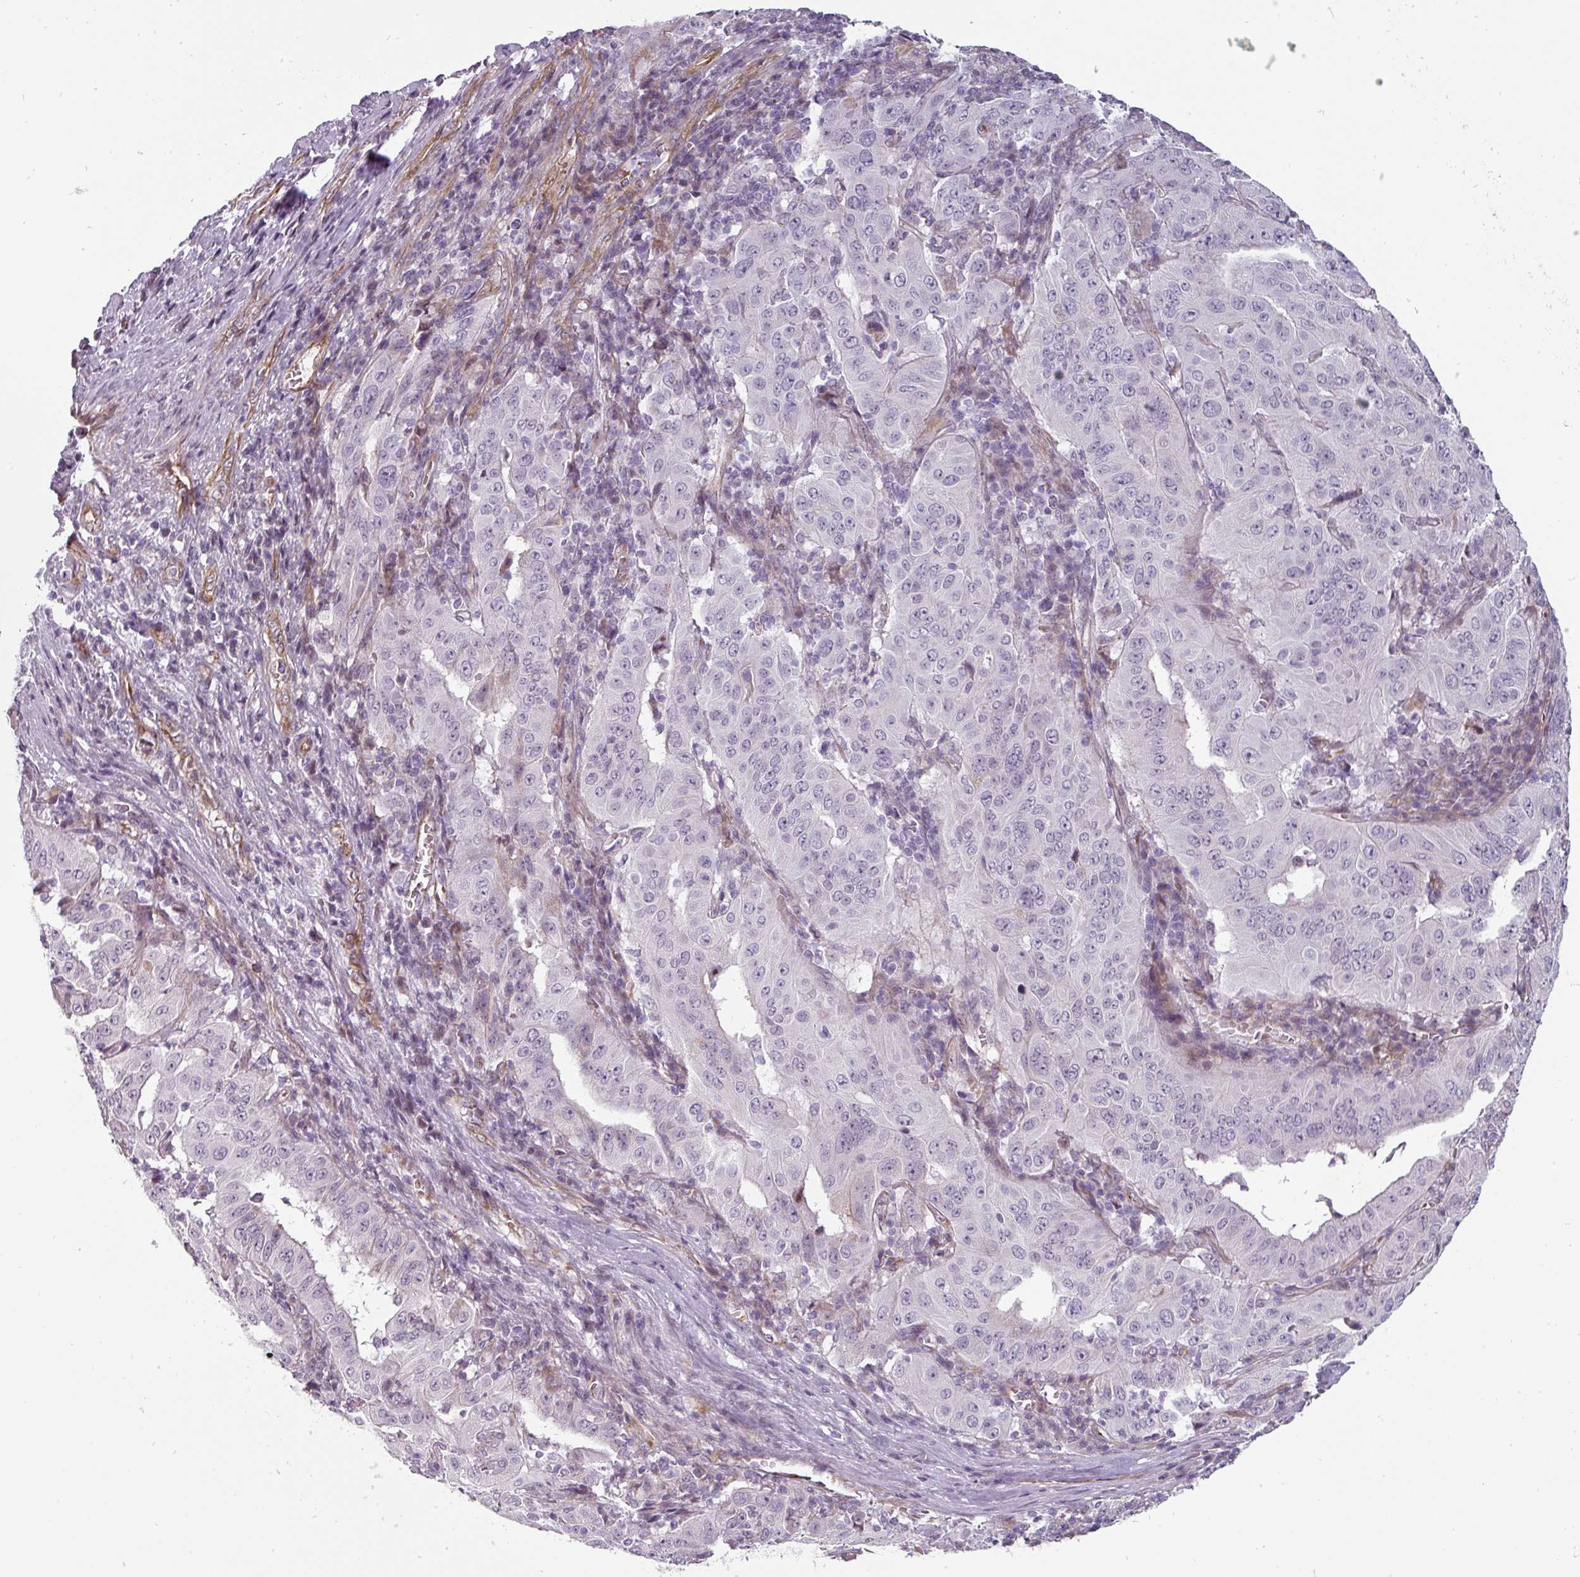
{"staining": {"intensity": "negative", "quantity": "none", "location": "none"}, "tissue": "pancreatic cancer", "cell_type": "Tumor cells", "image_type": "cancer", "snomed": [{"axis": "morphology", "description": "Adenocarcinoma, NOS"}, {"axis": "topography", "description": "Pancreas"}], "caption": "Pancreatic cancer (adenocarcinoma) stained for a protein using IHC displays no positivity tumor cells.", "gene": "CHRDL1", "patient": {"sex": "male", "age": 63}}